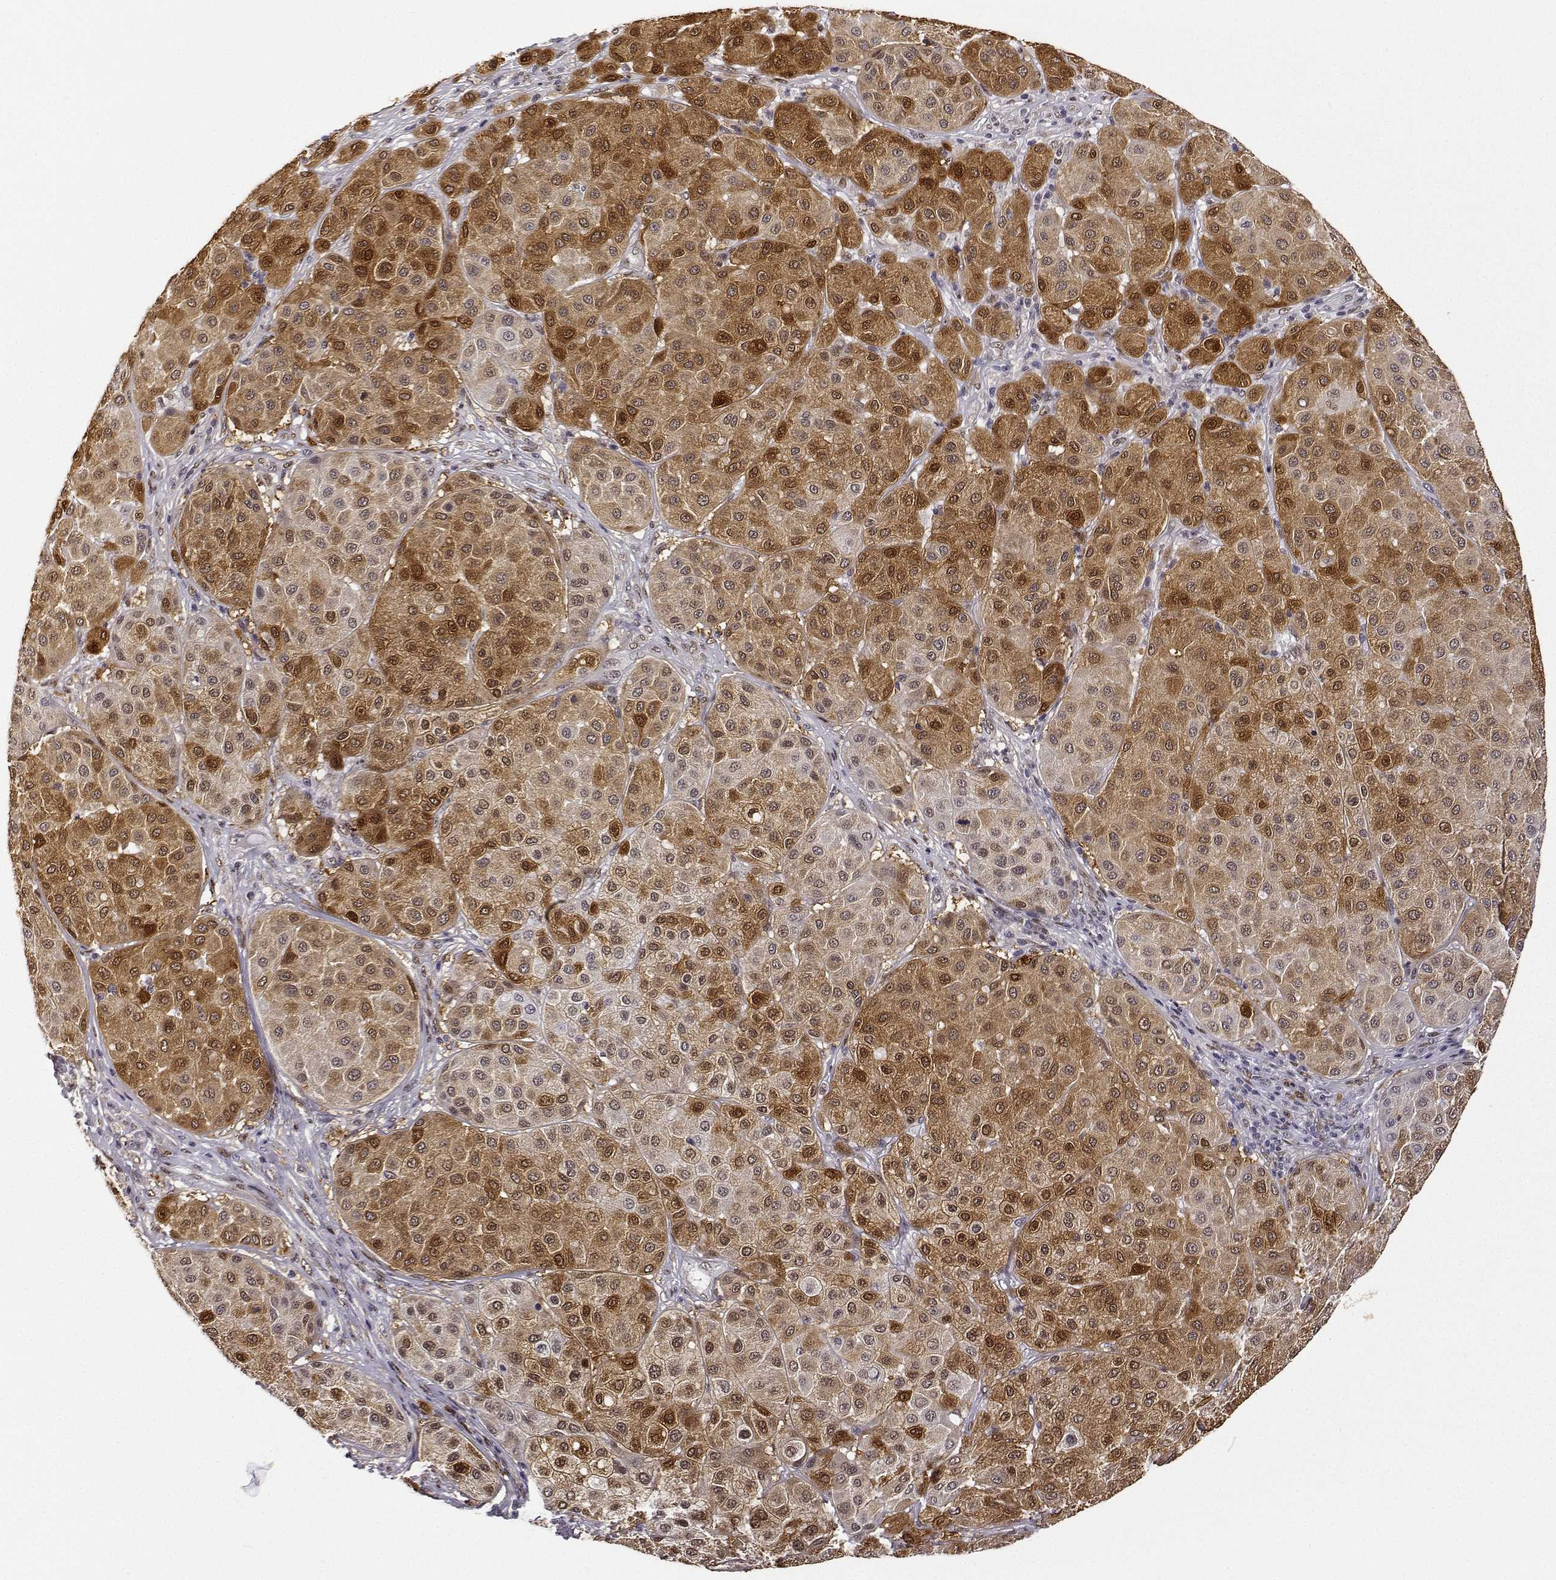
{"staining": {"intensity": "moderate", "quantity": ">75%", "location": "cytoplasmic/membranous,nuclear"}, "tissue": "melanoma", "cell_type": "Tumor cells", "image_type": "cancer", "snomed": [{"axis": "morphology", "description": "Malignant melanoma, Metastatic site"}, {"axis": "topography", "description": "Smooth muscle"}], "caption": "This is a photomicrograph of IHC staining of malignant melanoma (metastatic site), which shows moderate staining in the cytoplasmic/membranous and nuclear of tumor cells.", "gene": "PHGDH", "patient": {"sex": "male", "age": 41}}